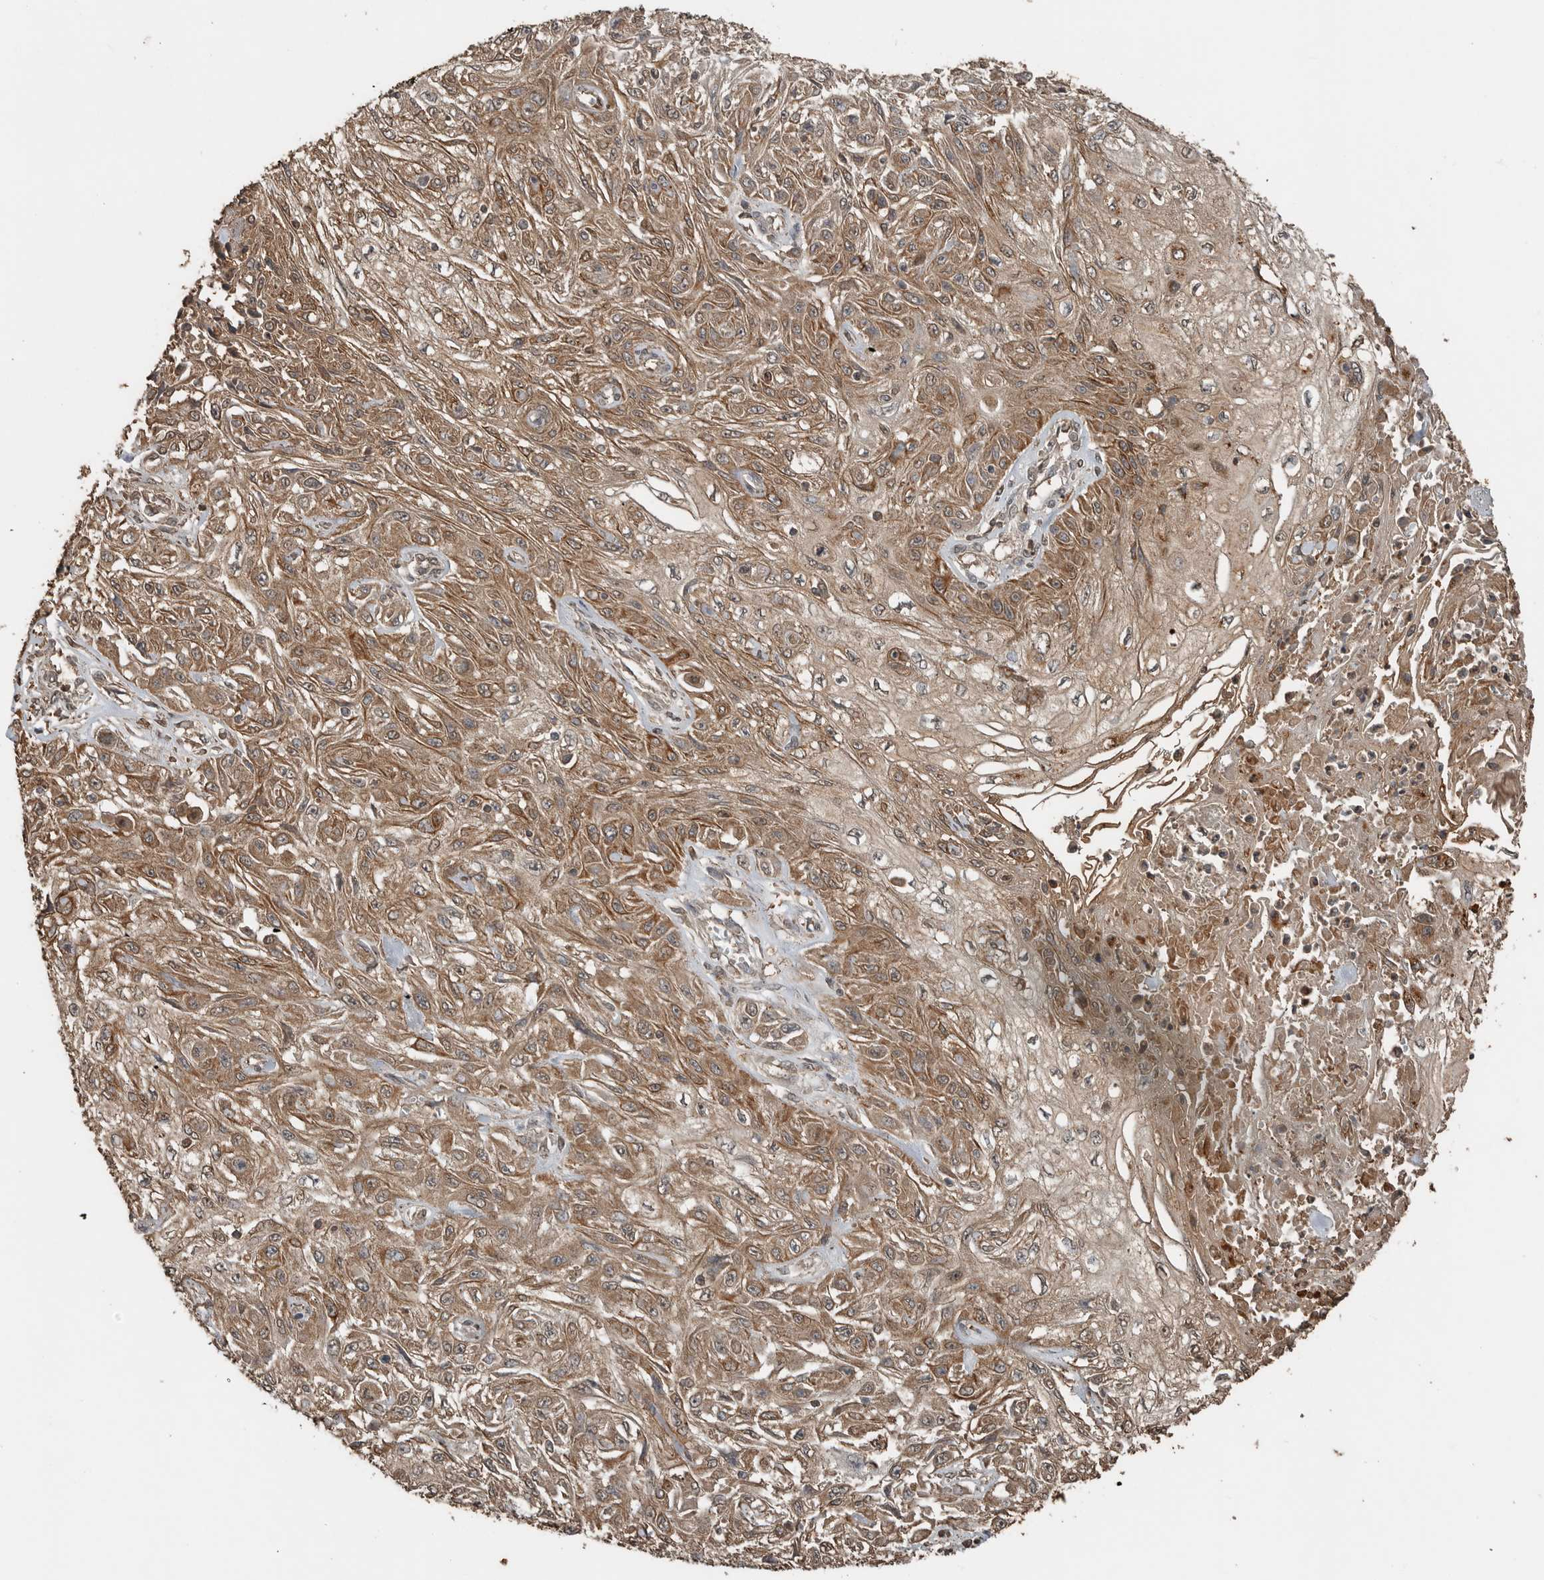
{"staining": {"intensity": "moderate", "quantity": ">75%", "location": "cytoplasmic/membranous"}, "tissue": "skin cancer", "cell_type": "Tumor cells", "image_type": "cancer", "snomed": [{"axis": "morphology", "description": "Squamous cell carcinoma, NOS"}, {"axis": "morphology", "description": "Squamous cell carcinoma, metastatic, NOS"}, {"axis": "topography", "description": "Skin"}, {"axis": "topography", "description": "Lymph node"}], "caption": "Immunohistochemical staining of skin squamous cell carcinoma shows moderate cytoplasmic/membranous protein expression in about >75% of tumor cells. Using DAB (3,3'-diaminobenzidine) (brown) and hematoxylin (blue) stains, captured at high magnification using brightfield microscopy.", "gene": "BLZF1", "patient": {"sex": "male", "age": 75}}